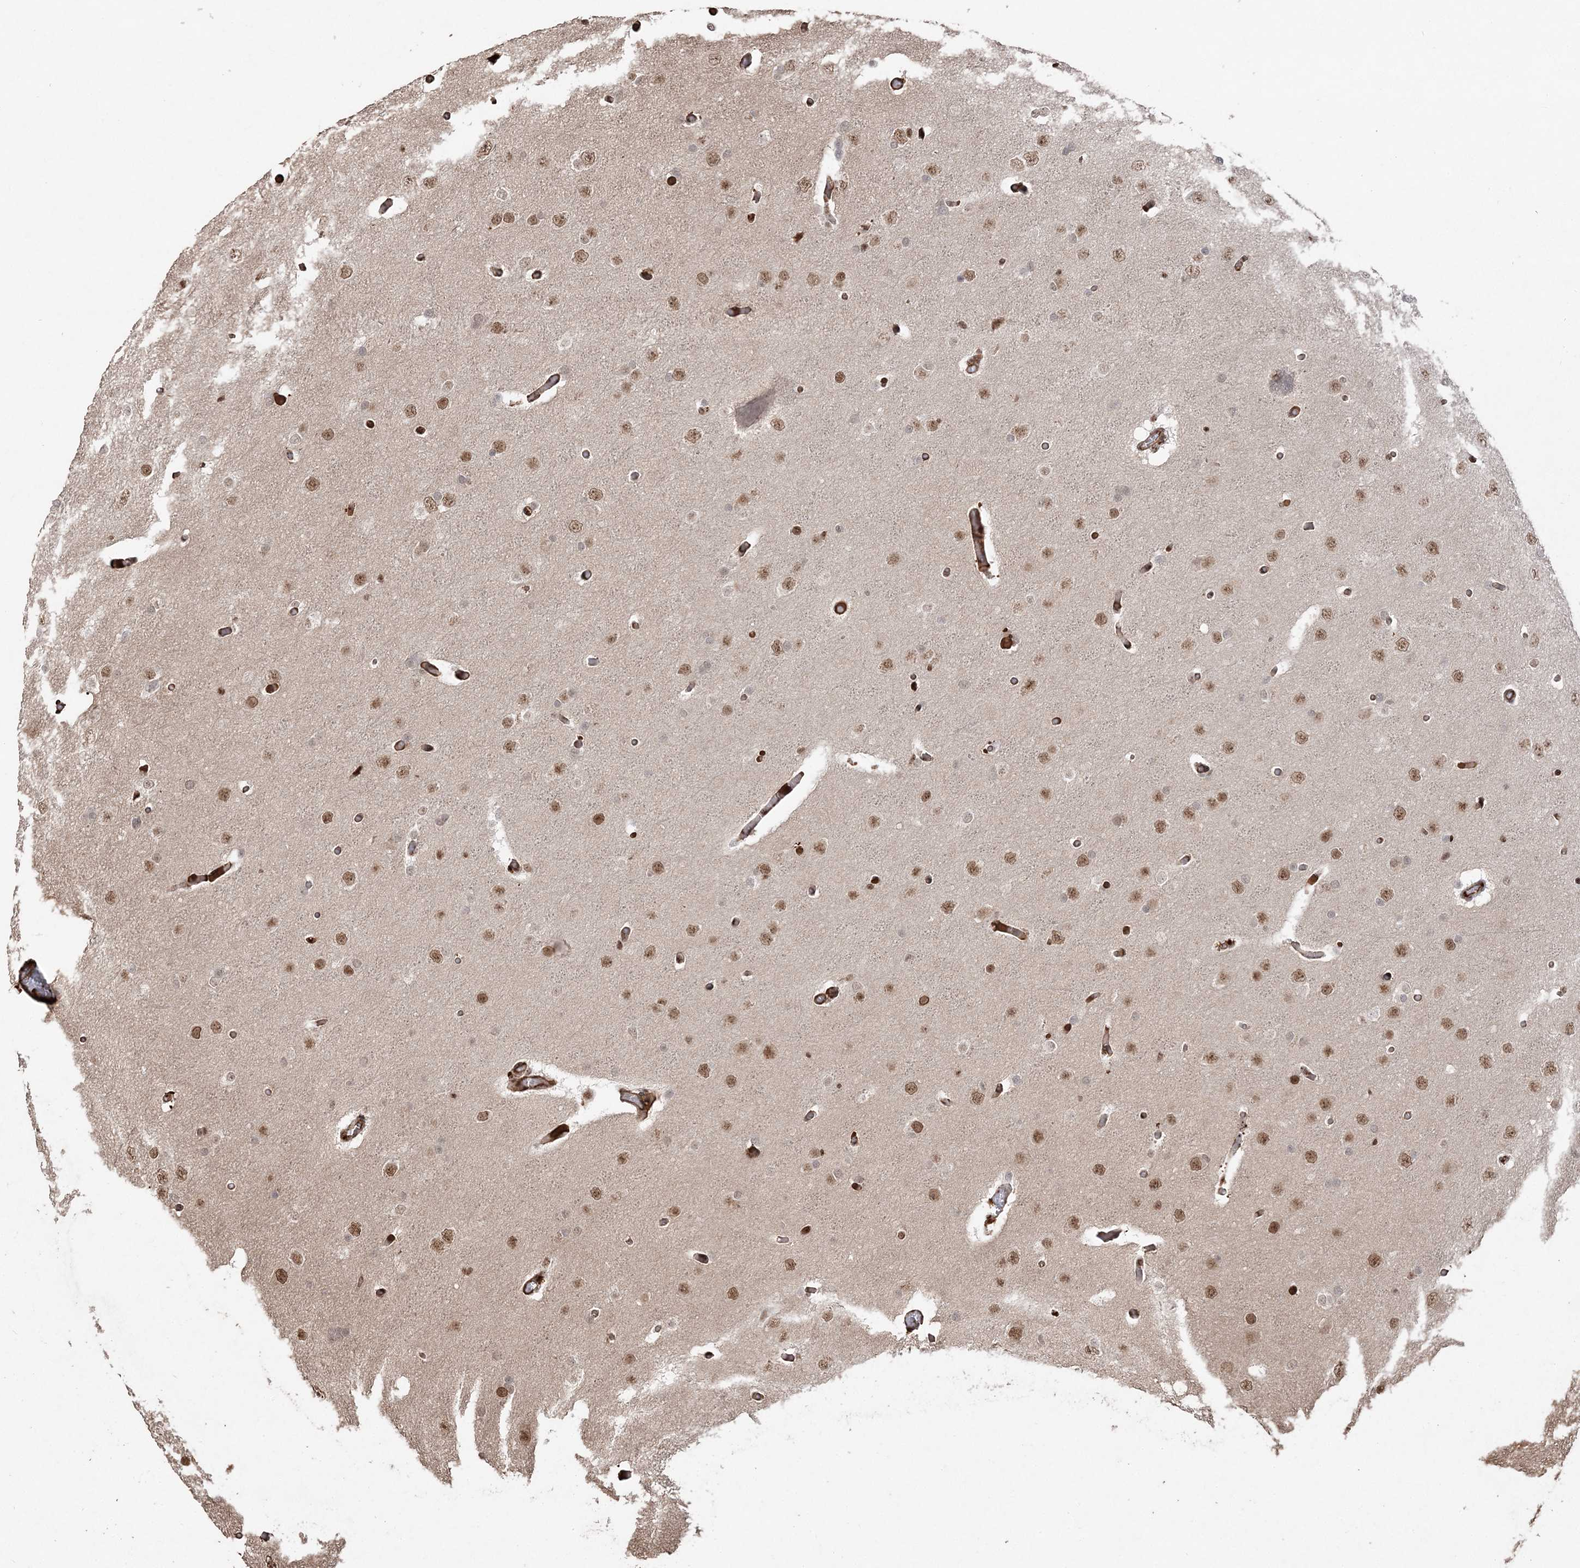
{"staining": {"intensity": "moderate", "quantity": ">75%", "location": "nuclear"}, "tissue": "glioma", "cell_type": "Tumor cells", "image_type": "cancer", "snomed": [{"axis": "morphology", "description": "Glioma, malignant, High grade"}, {"axis": "topography", "description": "Cerebral cortex"}], "caption": "High-magnification brightfield microscopy of malignant high-grade glioma stained with DAB (3,3'-diaminobenzidine) (brown) and counterstained with hematoxylin (blue). tumor cells exhibit moderate nuclear staining is appreciated in about>75% of cells.", "gene": "RBM17", "patient": {"sex": "female", "age": 36}}